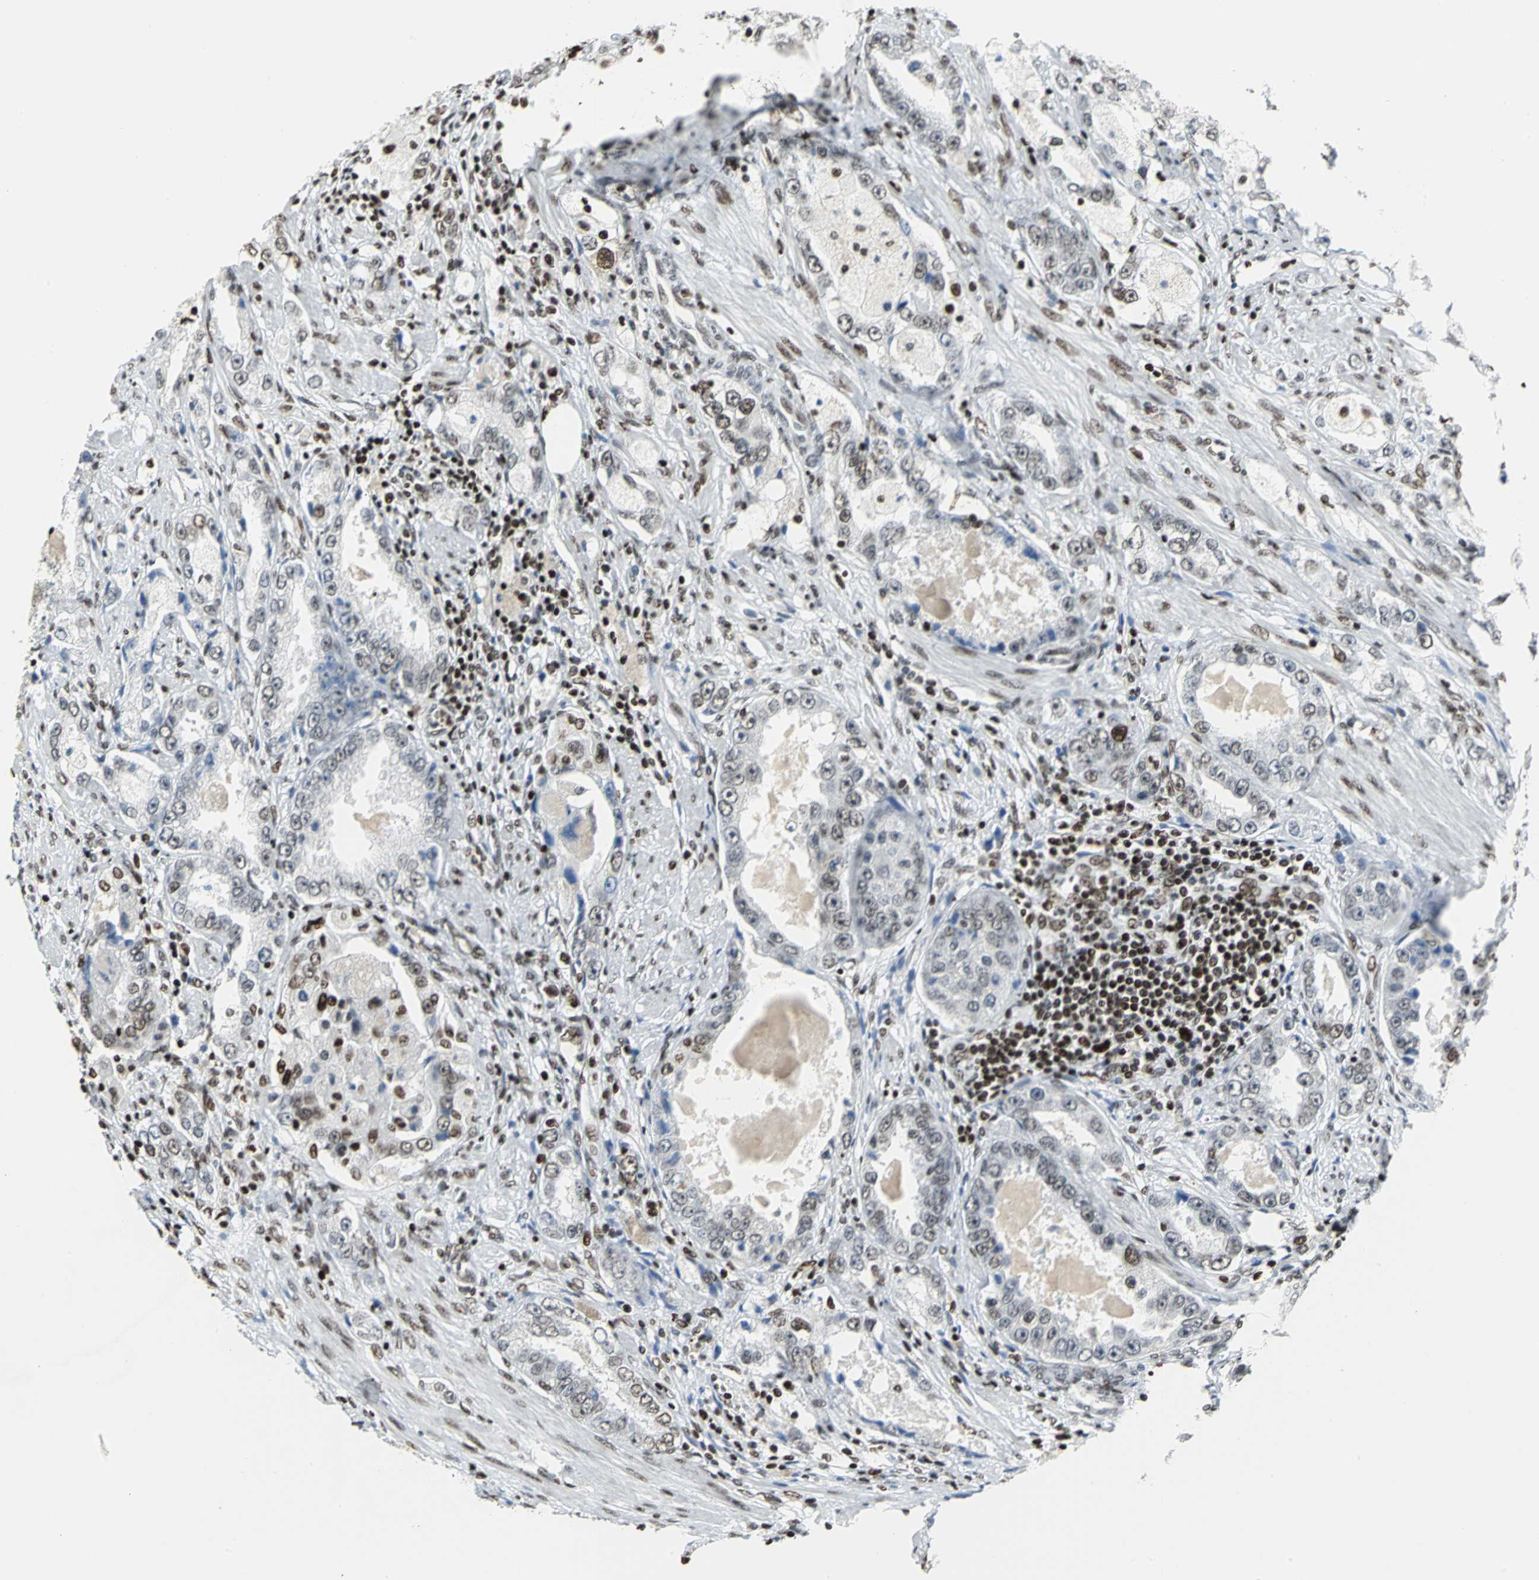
{"staining": {"intensity": "moderate", "quantity": "<25%", "location": "nuclear"}, "tissue": "prostate cancer", "cell_type": "Tumor cells", "image_type": "cancer", "snomed": [{"axis": "morphology", "description": "Adenocarcinoma, High grade"}, {"axis": "topography", "description": "Prostate"}], "caption": "Protein analysis of adenocarcinoma (high-grade) (prostate) tissue shows moderate nuclear staining in approximately <25% of tumor cells.", "gene": "HNRNPD", "patient": {"sex": "male", "age": 63}}